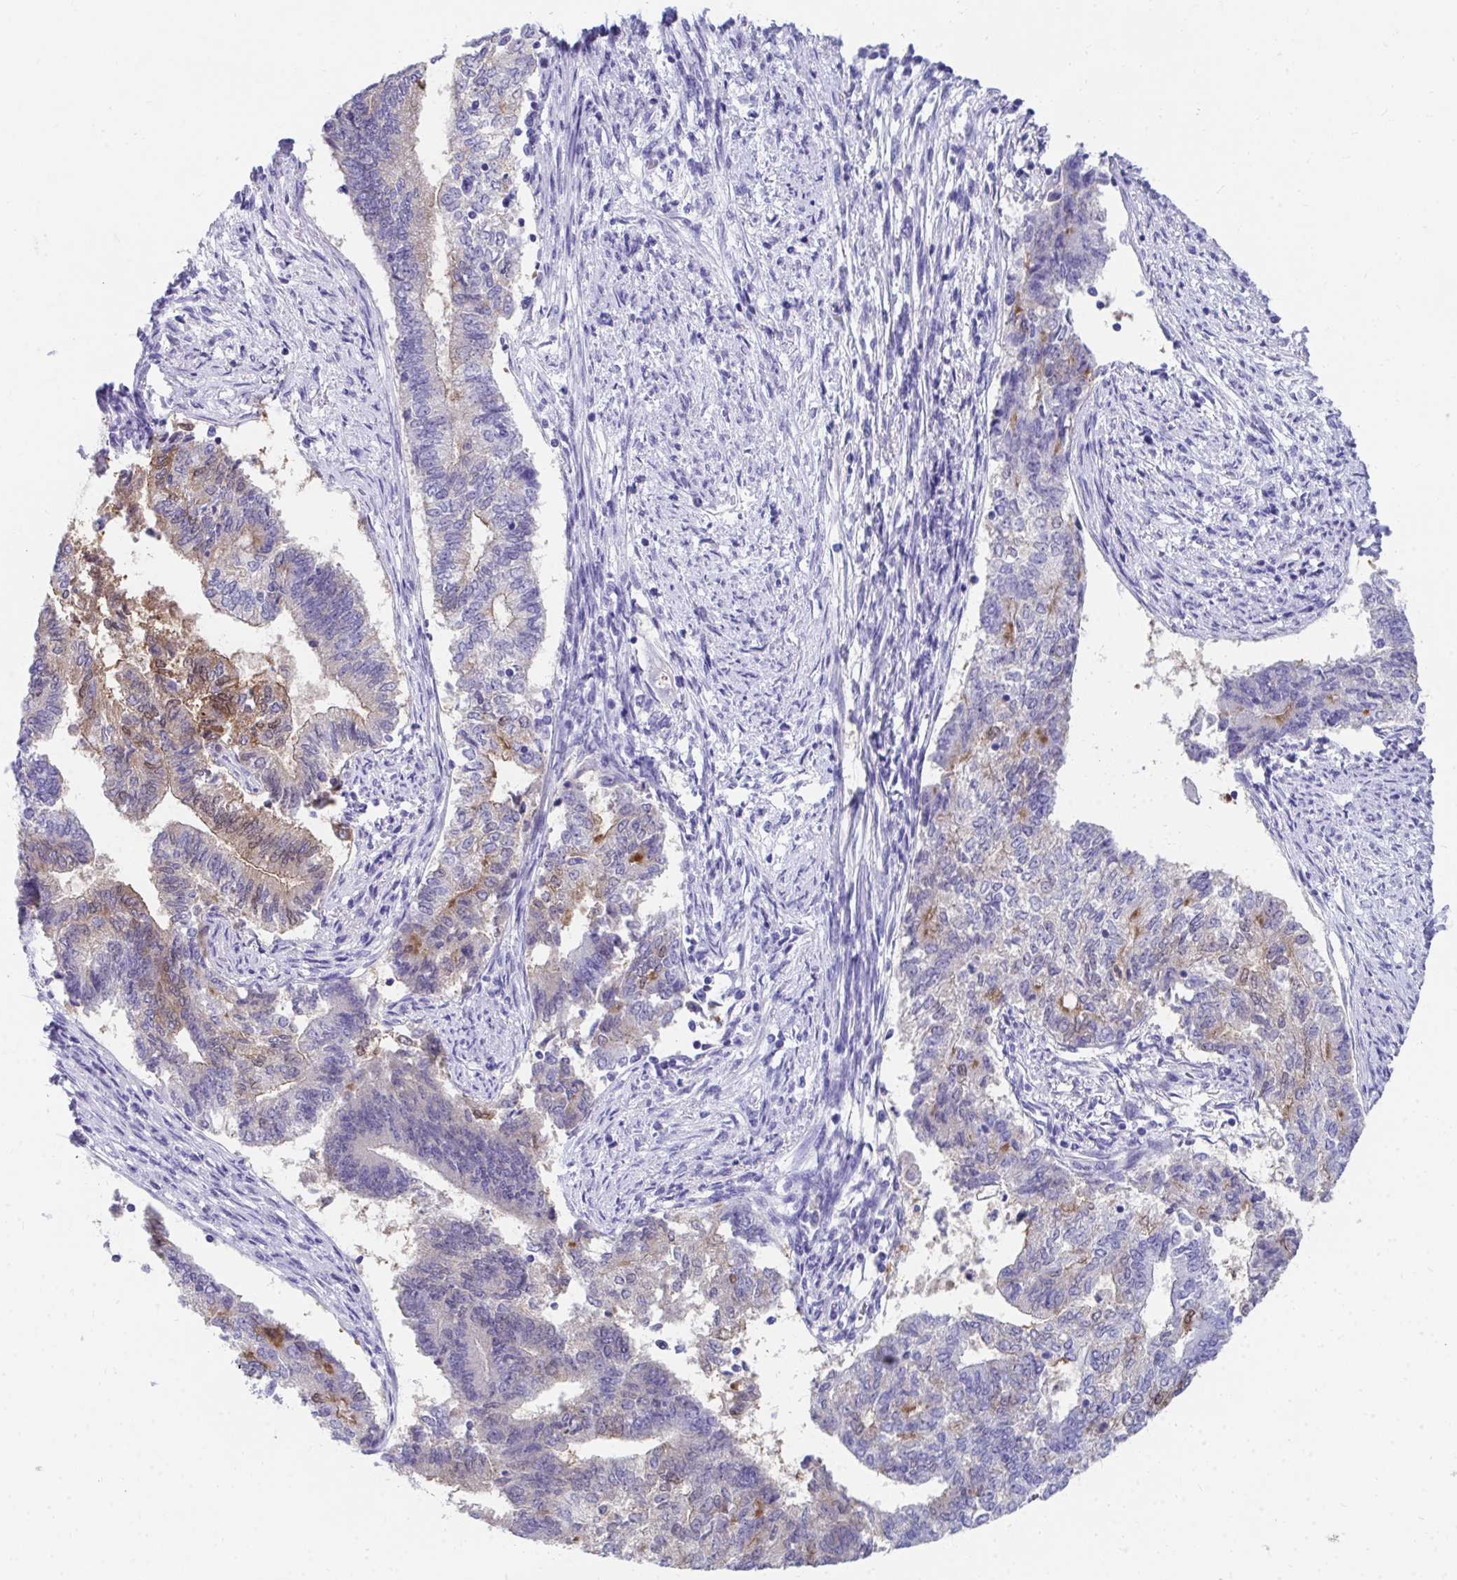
{"staining": {"intensity": "weak", "quantity": "<25%", "location": "cytoplasmic/membranous"}, "tissue": "endometrial cancer", "cell_type": "Tumor cells", "image_type": "cancer", "snomed": [{"axis": "morphology", "description": "Adenocarcinoma, NOS"}, {"axis": "topography", "description": "Endometrium"}], "caption": "Tumor cells show no significant protein expression in adenocarcinoma (endometrial).", "gene": "HGD", "patient": {"sex": "female", "age": 65}}